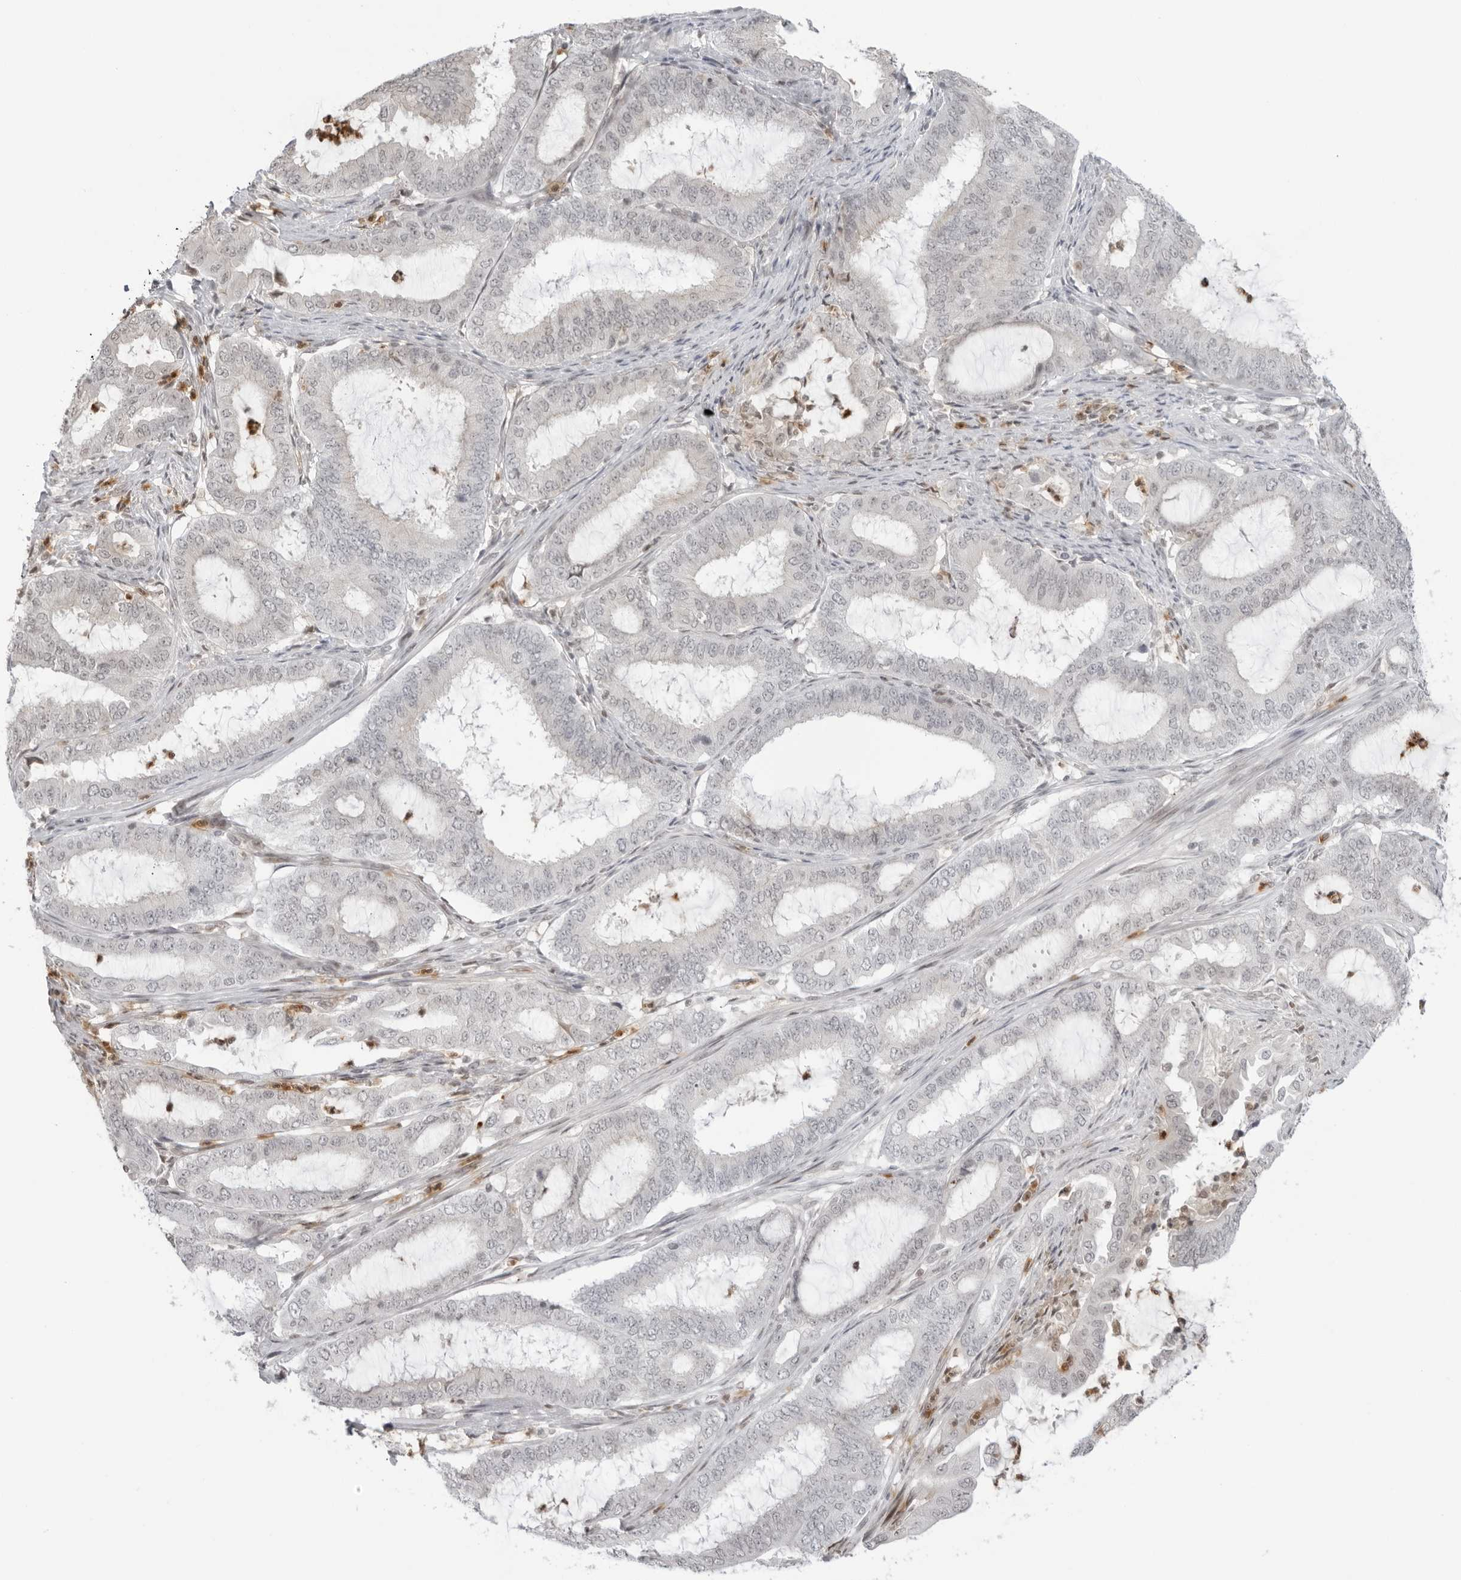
{"staining": {"intensity": "negative", "quantity": "none", "location": "none"}, "tissue": "endometrial cancer", "cell_type": "Tumor cells", "image_type": "cancer", "snomed": [{"axis": "morphology", "description": "Adenocarcinoma, NOS"}, {"axis": "topography", "description": "Endometrium"}], "caption": "High magnification brightfield microscopy of adenocarcinoma (endometrial) stained with DAB (brown) and counterstained with hematoxylin (blue): tumor cells show no significant expression. (DAB IHC, high magnification).", "gene": "RNF146", "patient": {"sex": "female", "age": 51}}